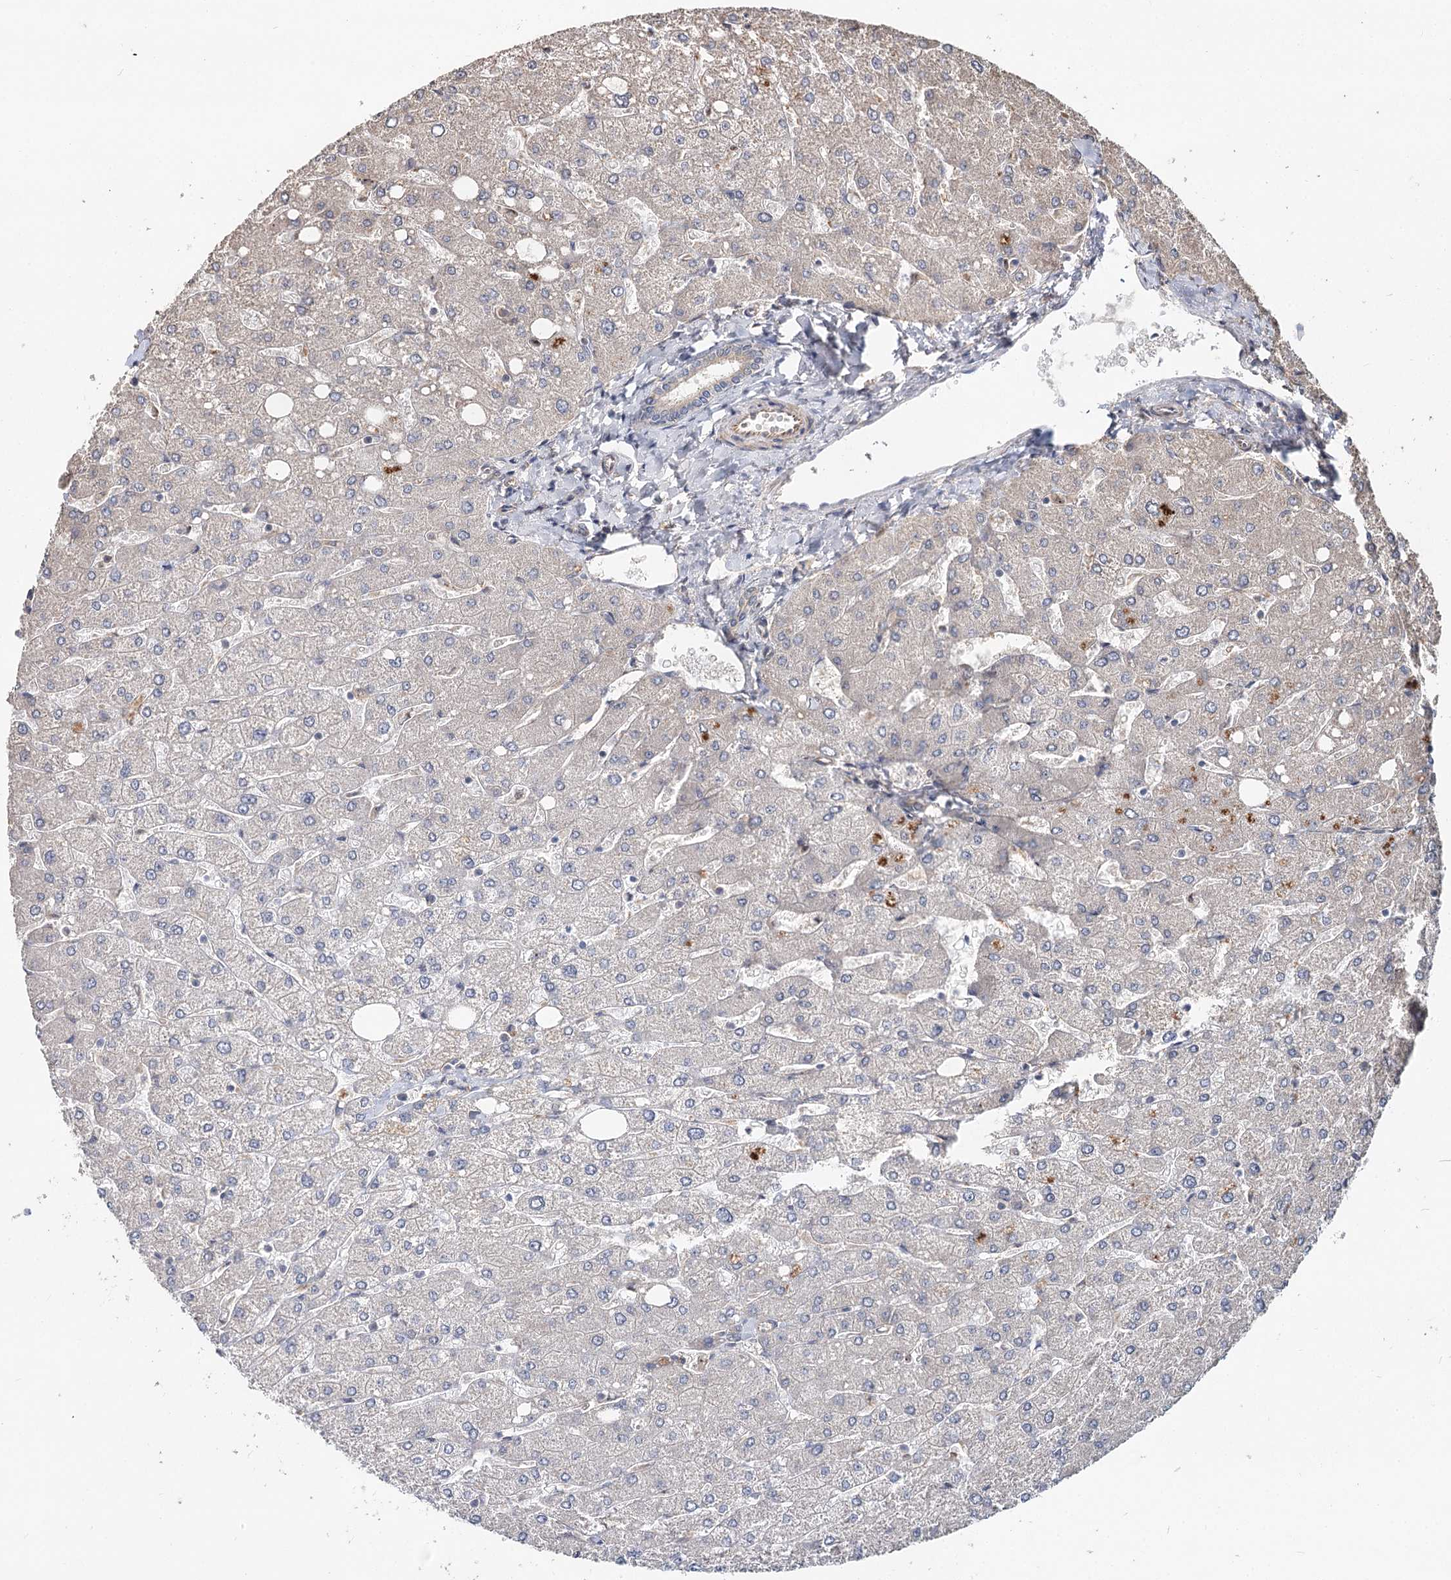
{"staining": {"intensity": "negative", "quantity": "none", "location": "none"}, "tissue": "liver", "cell_type": "Cholangiocytes", "image_type": "normal", "snomed": [{"axis": "morphology", "description": "Normal tissue, NOS"}, {"axis": "topography", "description": "Liver"}], "caption": "The micrograph shows no staining of cholangiocytes in benign liver.", "gene": "SPART", "patient": {"sex": "male", "age": 55}}